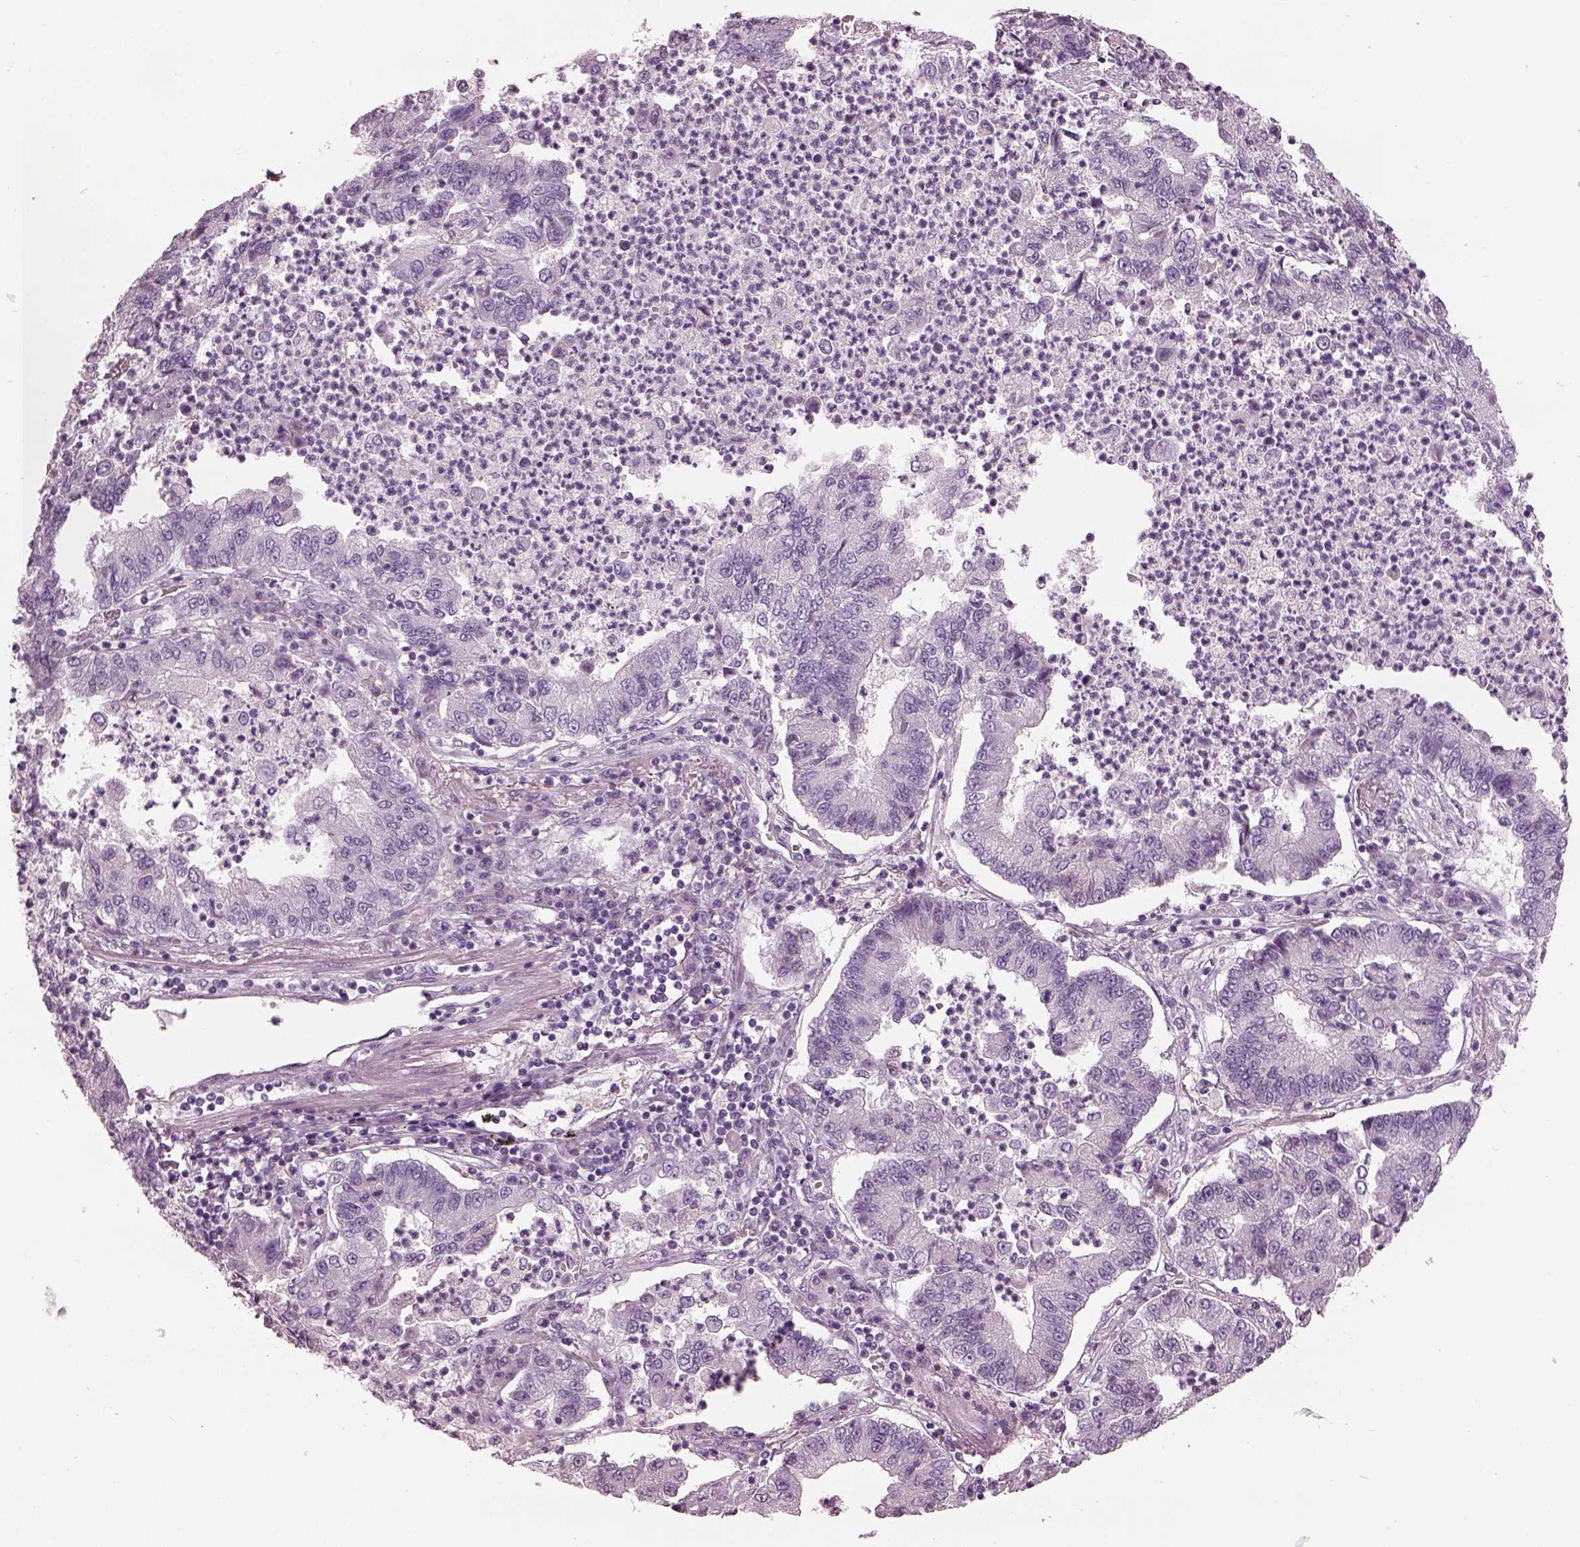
{"staining": {"intensity": "negative", "quantity": "none", "location": "none"}, "tissue": "lung cancer", "cell_type": "Tumor cells", "image_type": "cancer", "snomed": [{"axis": "morphology", "description": "Adenocarcinoma, NOS"}, {"axis": "topography", "description": "Lung"}], "caption": "The photomicrograph shows no staining of tumor cells in lung cancer (adenocarcinoma).", "gene": "PACRG", "patient": {"sex": "female", "age": 57}}